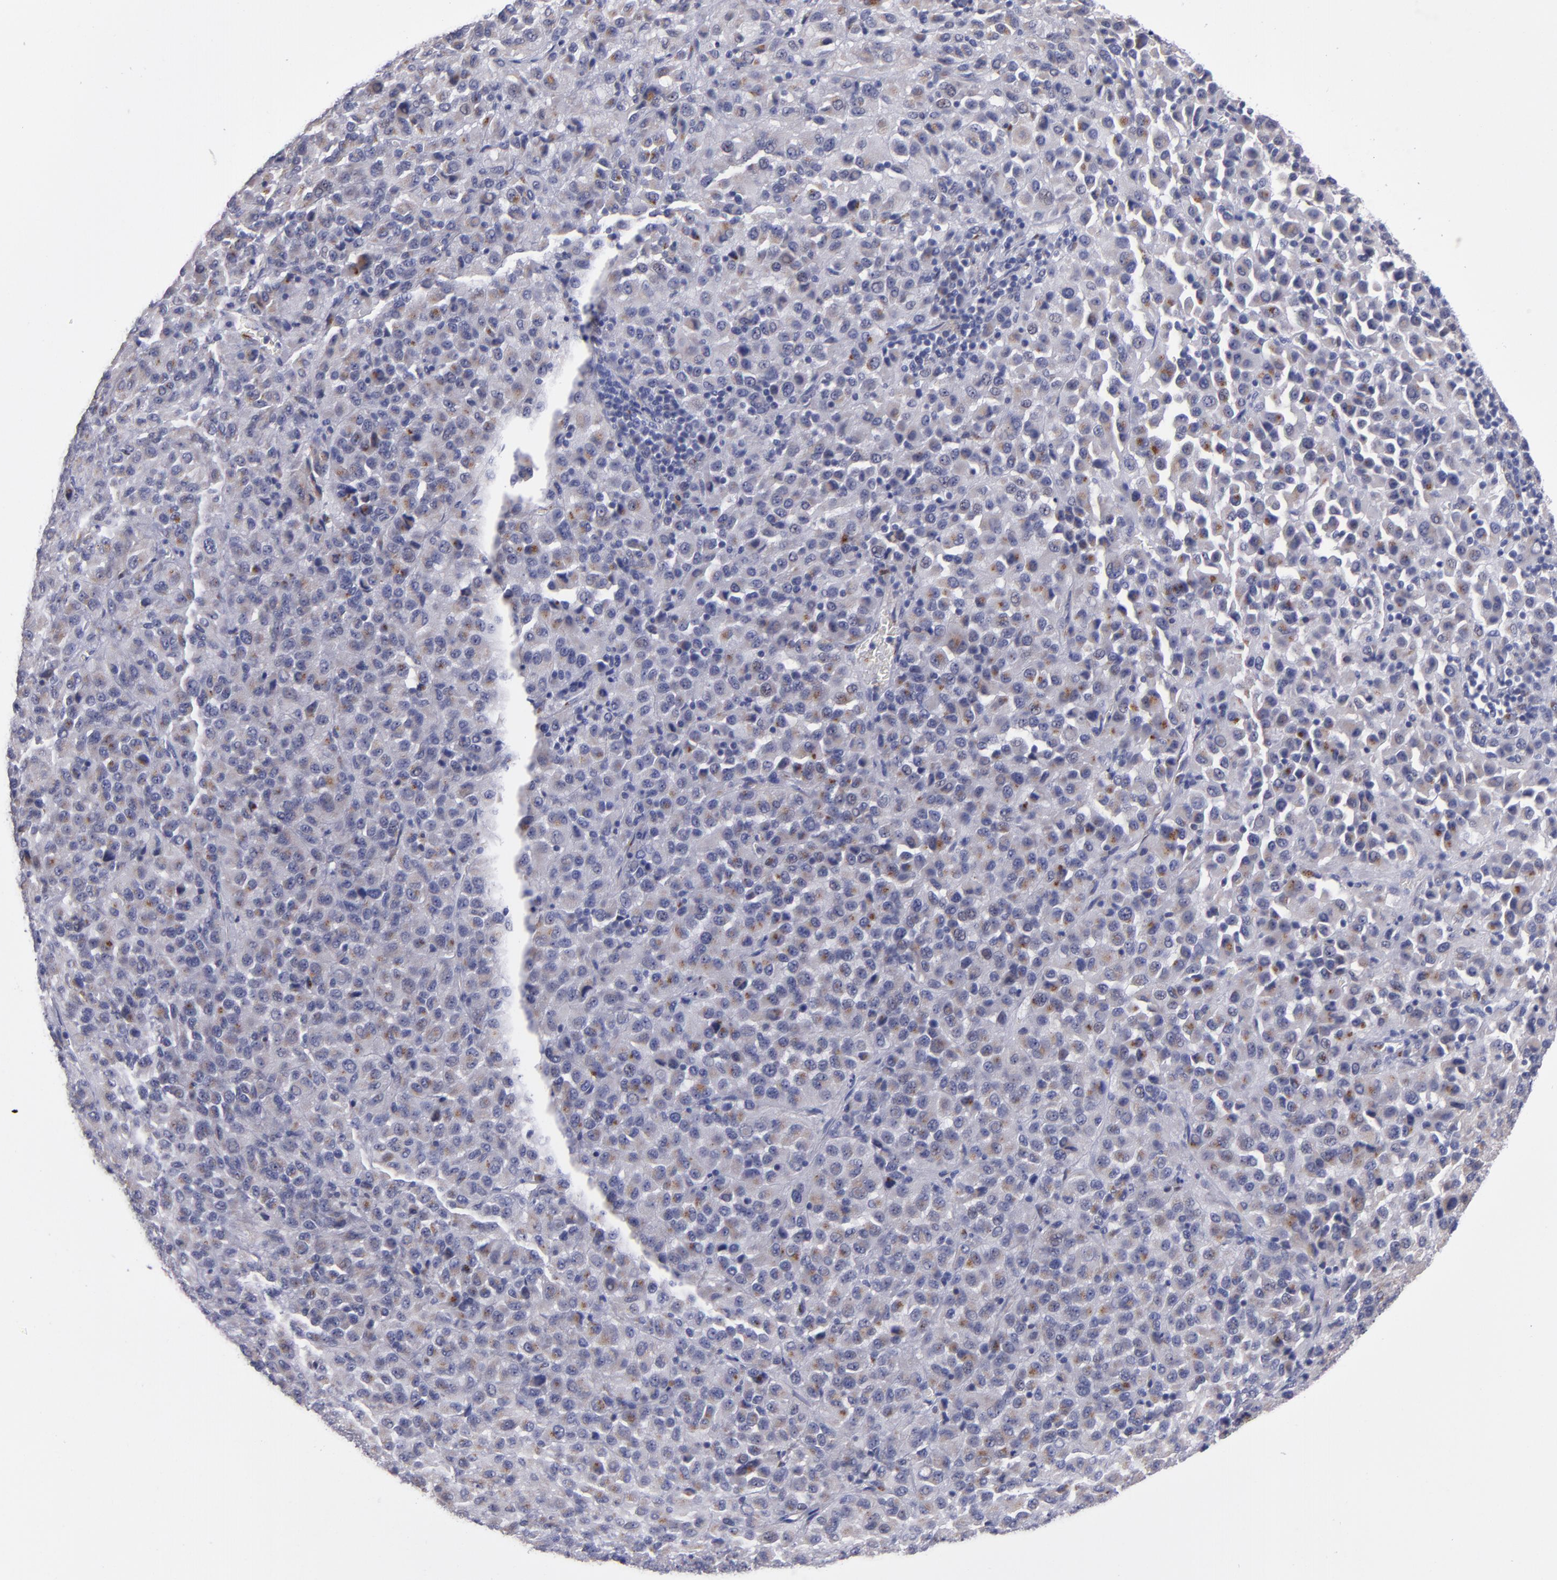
{"staining": {"intensity": "moderate", "quantity": "25%-75%", "location": "cytoplasmic/membranous"}, "tissue": "melanoma", "cell_type": "Tumor cells", "image_type": "cancer", "snomed": [{"axis": "morphology", "description": "Malignant melanoma, Metastatic site"}, {"axis": "topography", "description": "Lung"}], "caption": "Melanoma tissue shows moderate cytoplasmic/membranous positivity in approximately 25%-75% of tumor cells, visualized by immunohistochemistry.", "gene": "RAB41", "patient": {"sex": "male", "age": 64}}